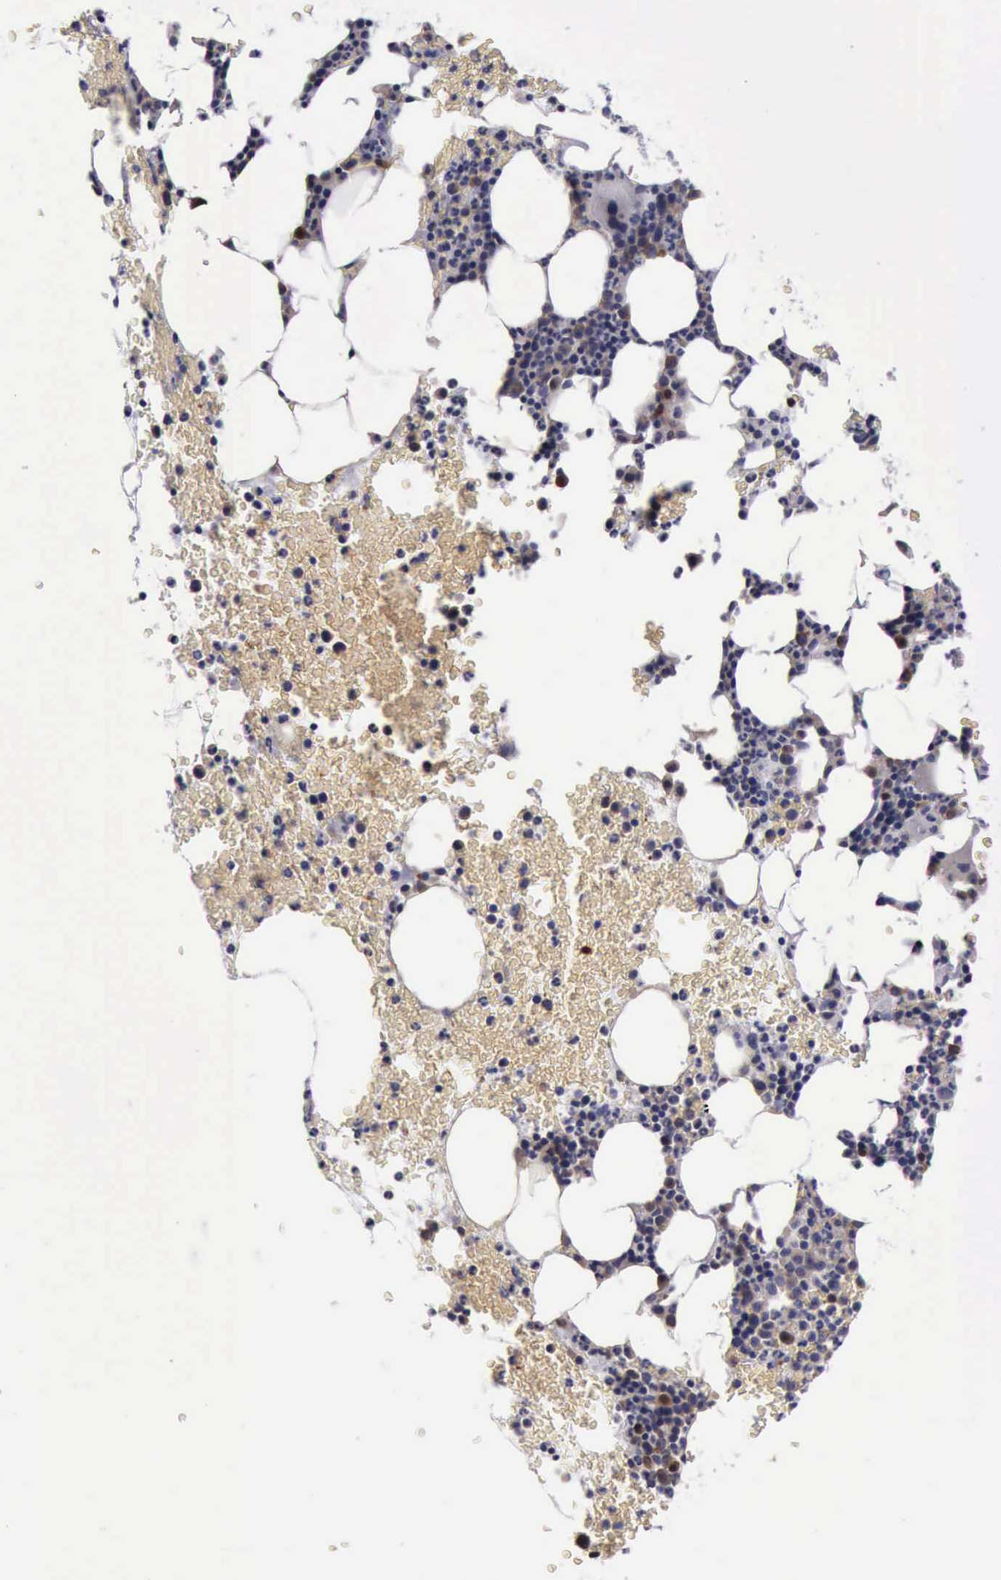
{"staining": {"intensity": "moderate", "quantity": "<25%", "location": "cytoplasmic/membranous"}, "tissue": "bone marrow", "cell_type": "Hematopoietic cells", "image_type": "normal", "snomed": [{"axis": "morphology", "description": "Normal tissue, NOS"}, {"axis": "topography", "description": "Bone marrow"}], "caption": "Bone marrow stained with a brown dye shows moderate cytoplasmic/membranous positive positivity in about <25% of hematopoietic cells.", "gene": "CEP128", "patient": {"sex": "female", "age": 53}}